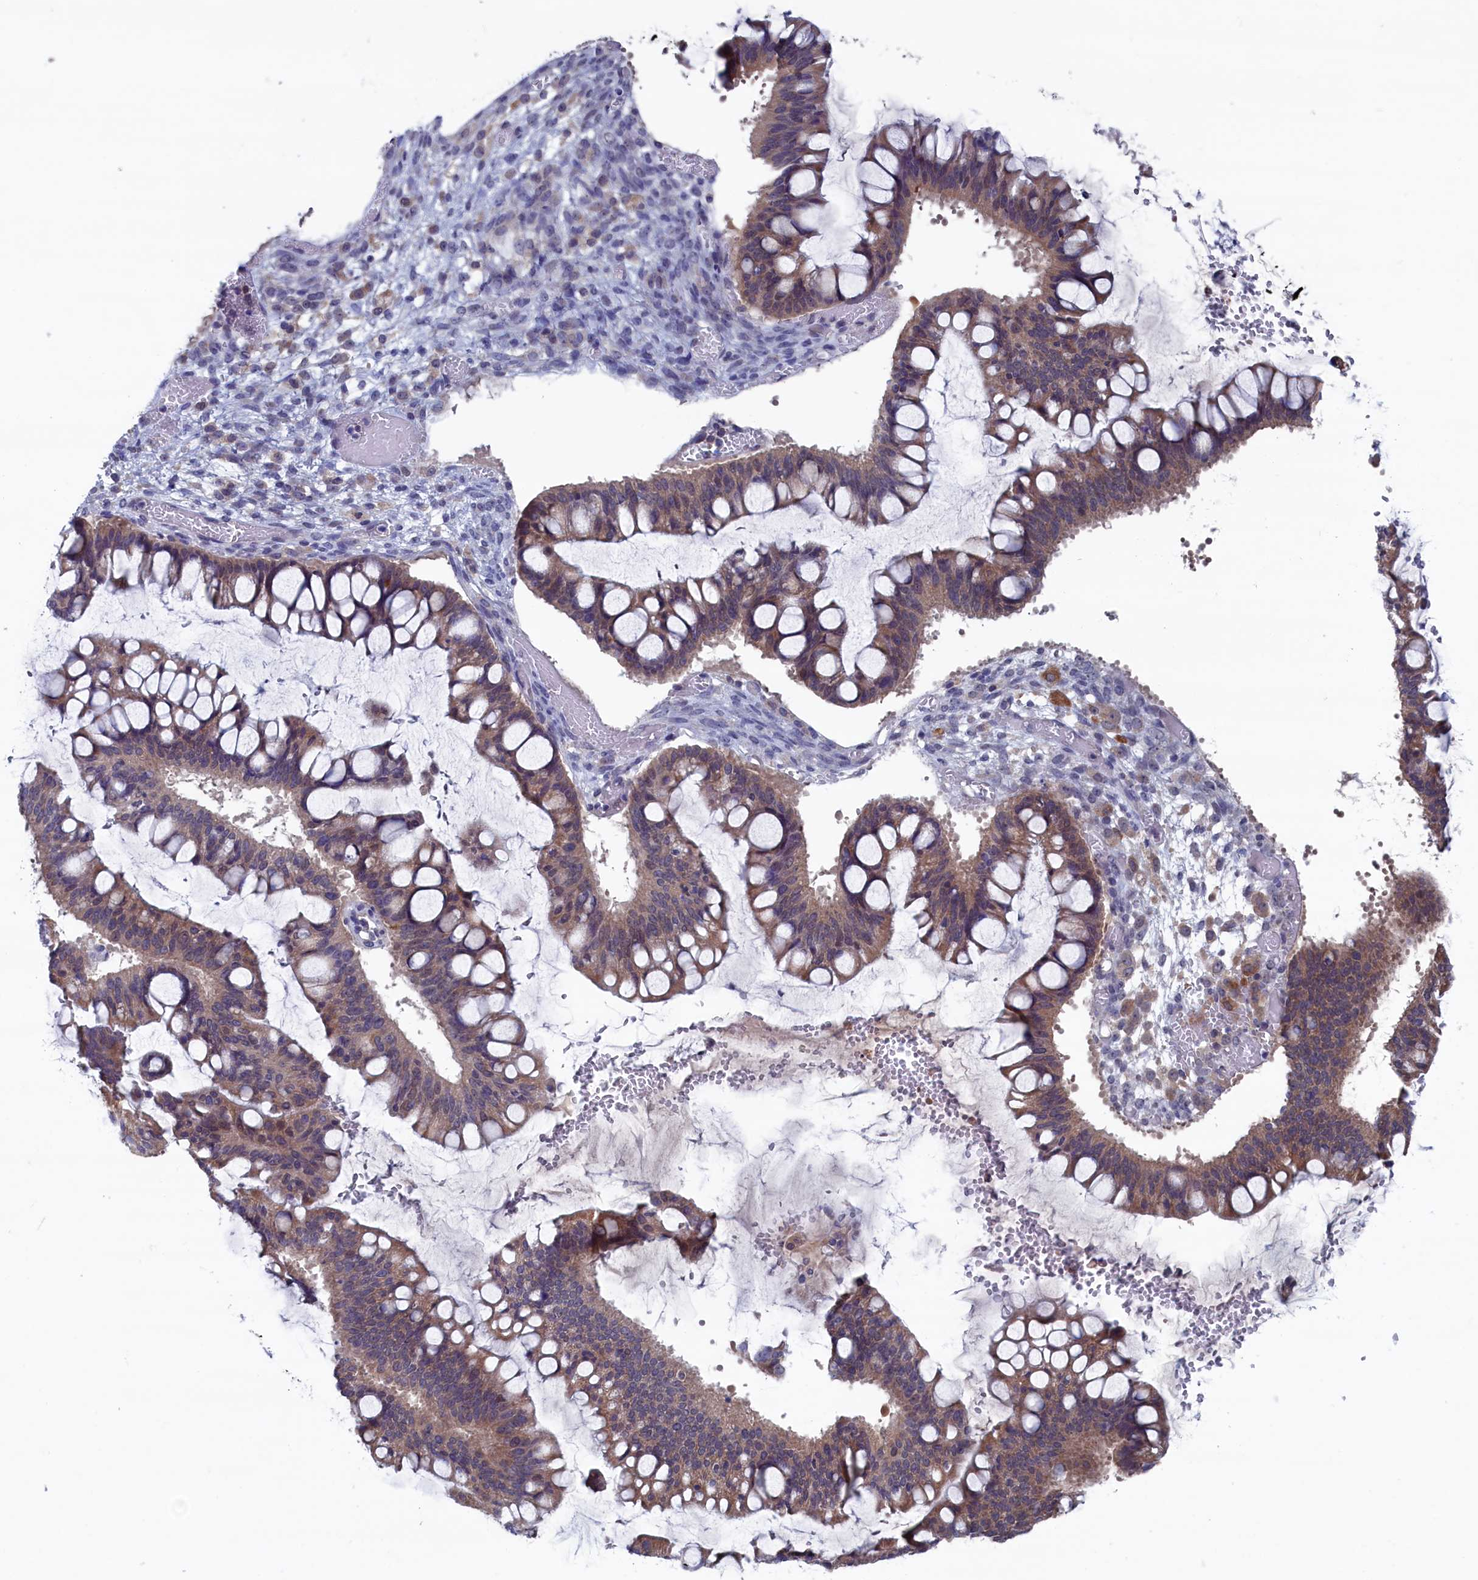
{"staining": {"intensity": "moderate", "quantity": ">75%", "location": "cytoplasmic/membranous"}, "tissue": "ovarian cancer", "cell_type": "Tumor cells", "image_type": "cancer", "snomed": [{"axis": "morphology", "description": "Cystadenocarcinoma, mucinous, NOS"}, {"axis": "topography", "description": "Ovary"}], "caption": "Tumor cells show medium levels of moderate cytoplasmic/membranous staining in approximately >75% of cells in human mucinous cystadenocarcinoma (ovarian).", "gene": "SPATA13", "patient": {"sex": "female", "age": 73}}